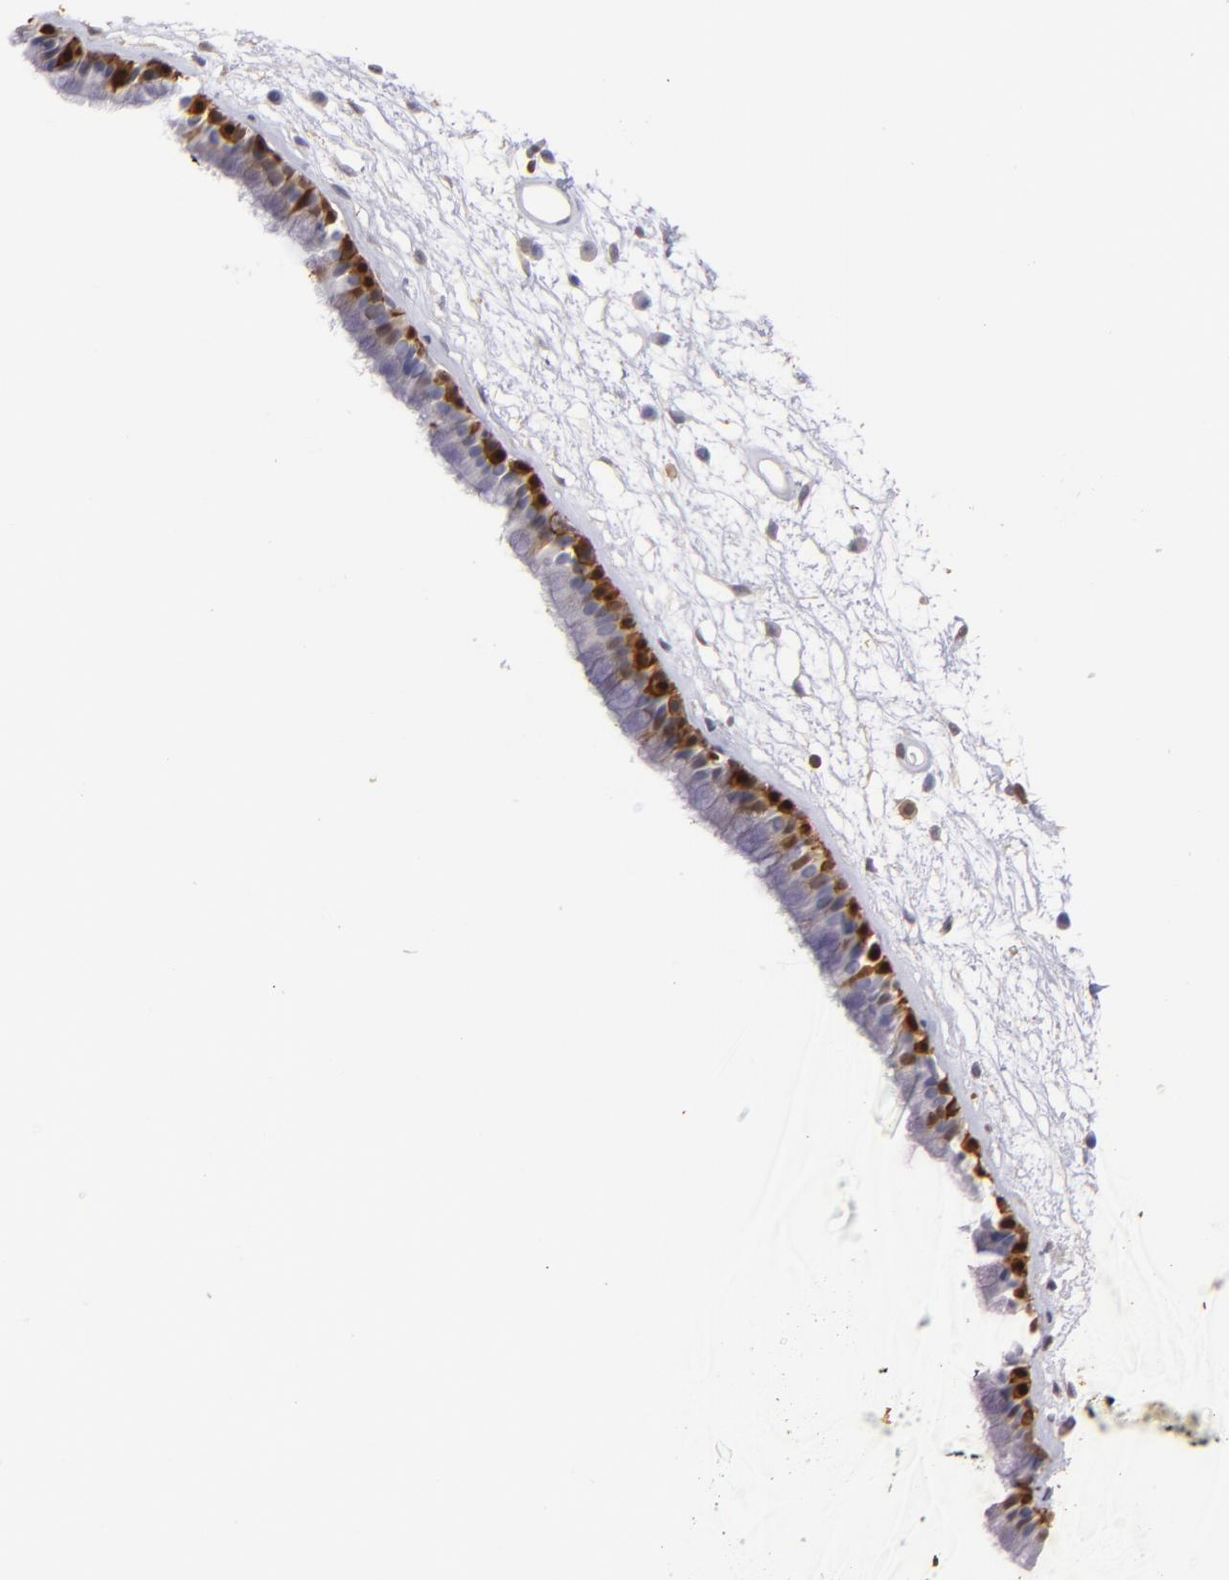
{"staining": {"intensity": "moderate", "quantity": "25%-75%", "location": "cytoplasmic/membranous,nuclear"}, "tissue": "nasopharynx", "cell_type": "Respiratory epithelial cells", "image_type": "normal", "snomed": [{"axis": "morphology", "description": "Normal tissue, NOS"}, {"axis": "morphology", "description": "Inflammation, NOS"}, {"axis": "topography", "description": "Nasopharynx"}], "caption": "The image reveals staining of unremarkable nasopharynx, revealing moderate cytoplasmic/membranous,nuclear protein expression (brown color) within respiratory epithelial cells.", "gene": "S100A2", "patient": {"sex": "male", "age": 48}}